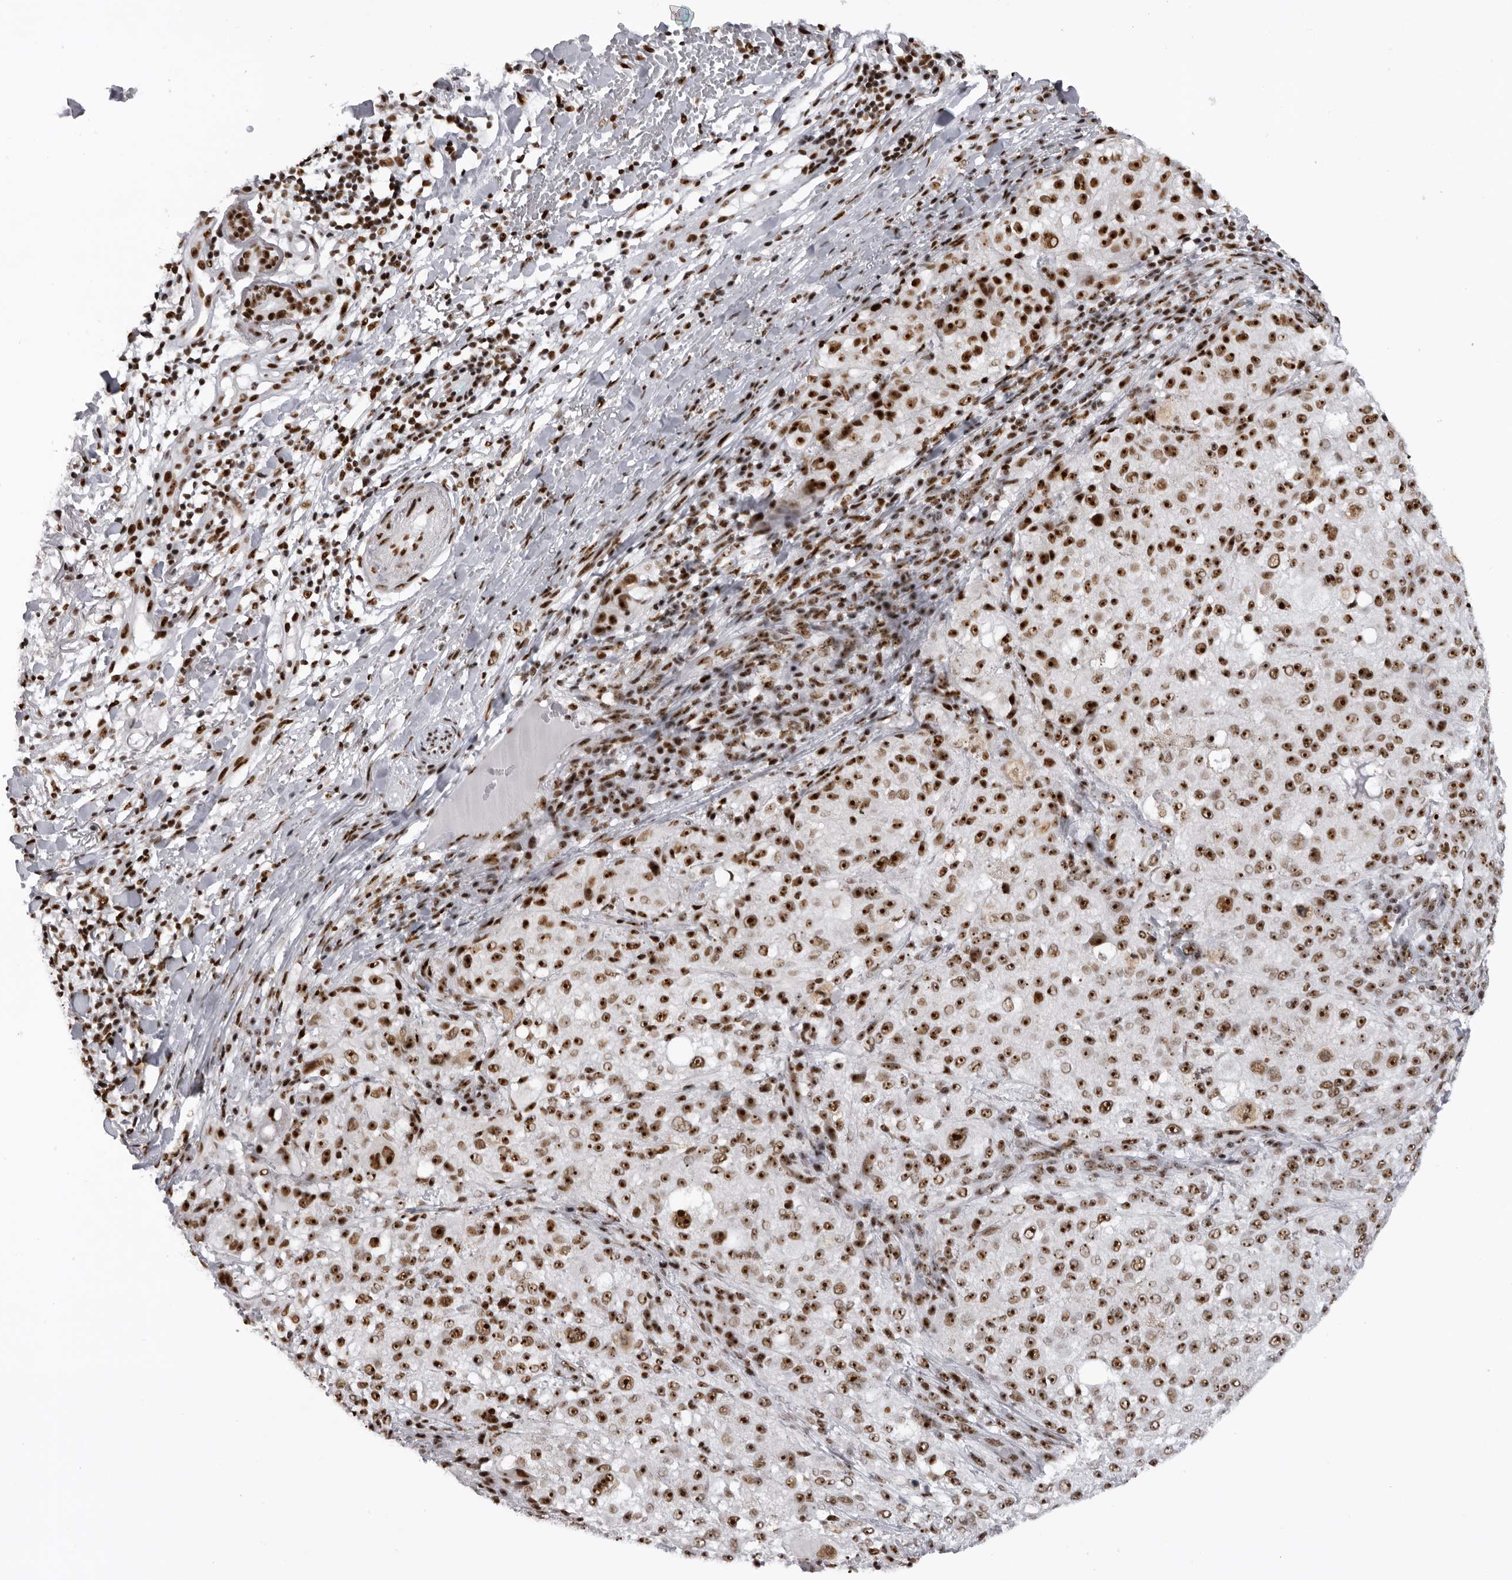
{"staining": {"intensity": "strong", "quantity": ">75%", "location": "nuclear"}, "tissue": "melanoma", "cell_type": "Tumor cells", "image_type": "cancer", "snomed": [{"axis": "morphology", "description": "Necrosis, NOS"}, {"axis": "morphology", "description": "Malignant melanoma, NOS"}, {"axis": "topography", "description": "Skin"}], "caption": "A photomicrograph of melanoma stained for a protein shows strong nuclear brown staining in tumor cells. Using DAB (3,3'-diaminobenzidine) (brown) and hematoxylin (blue) stains, captured at high magnification using brightfield microscopy.", "gene": "DHX9", "patient": {"sex": "female", "age": 87}}